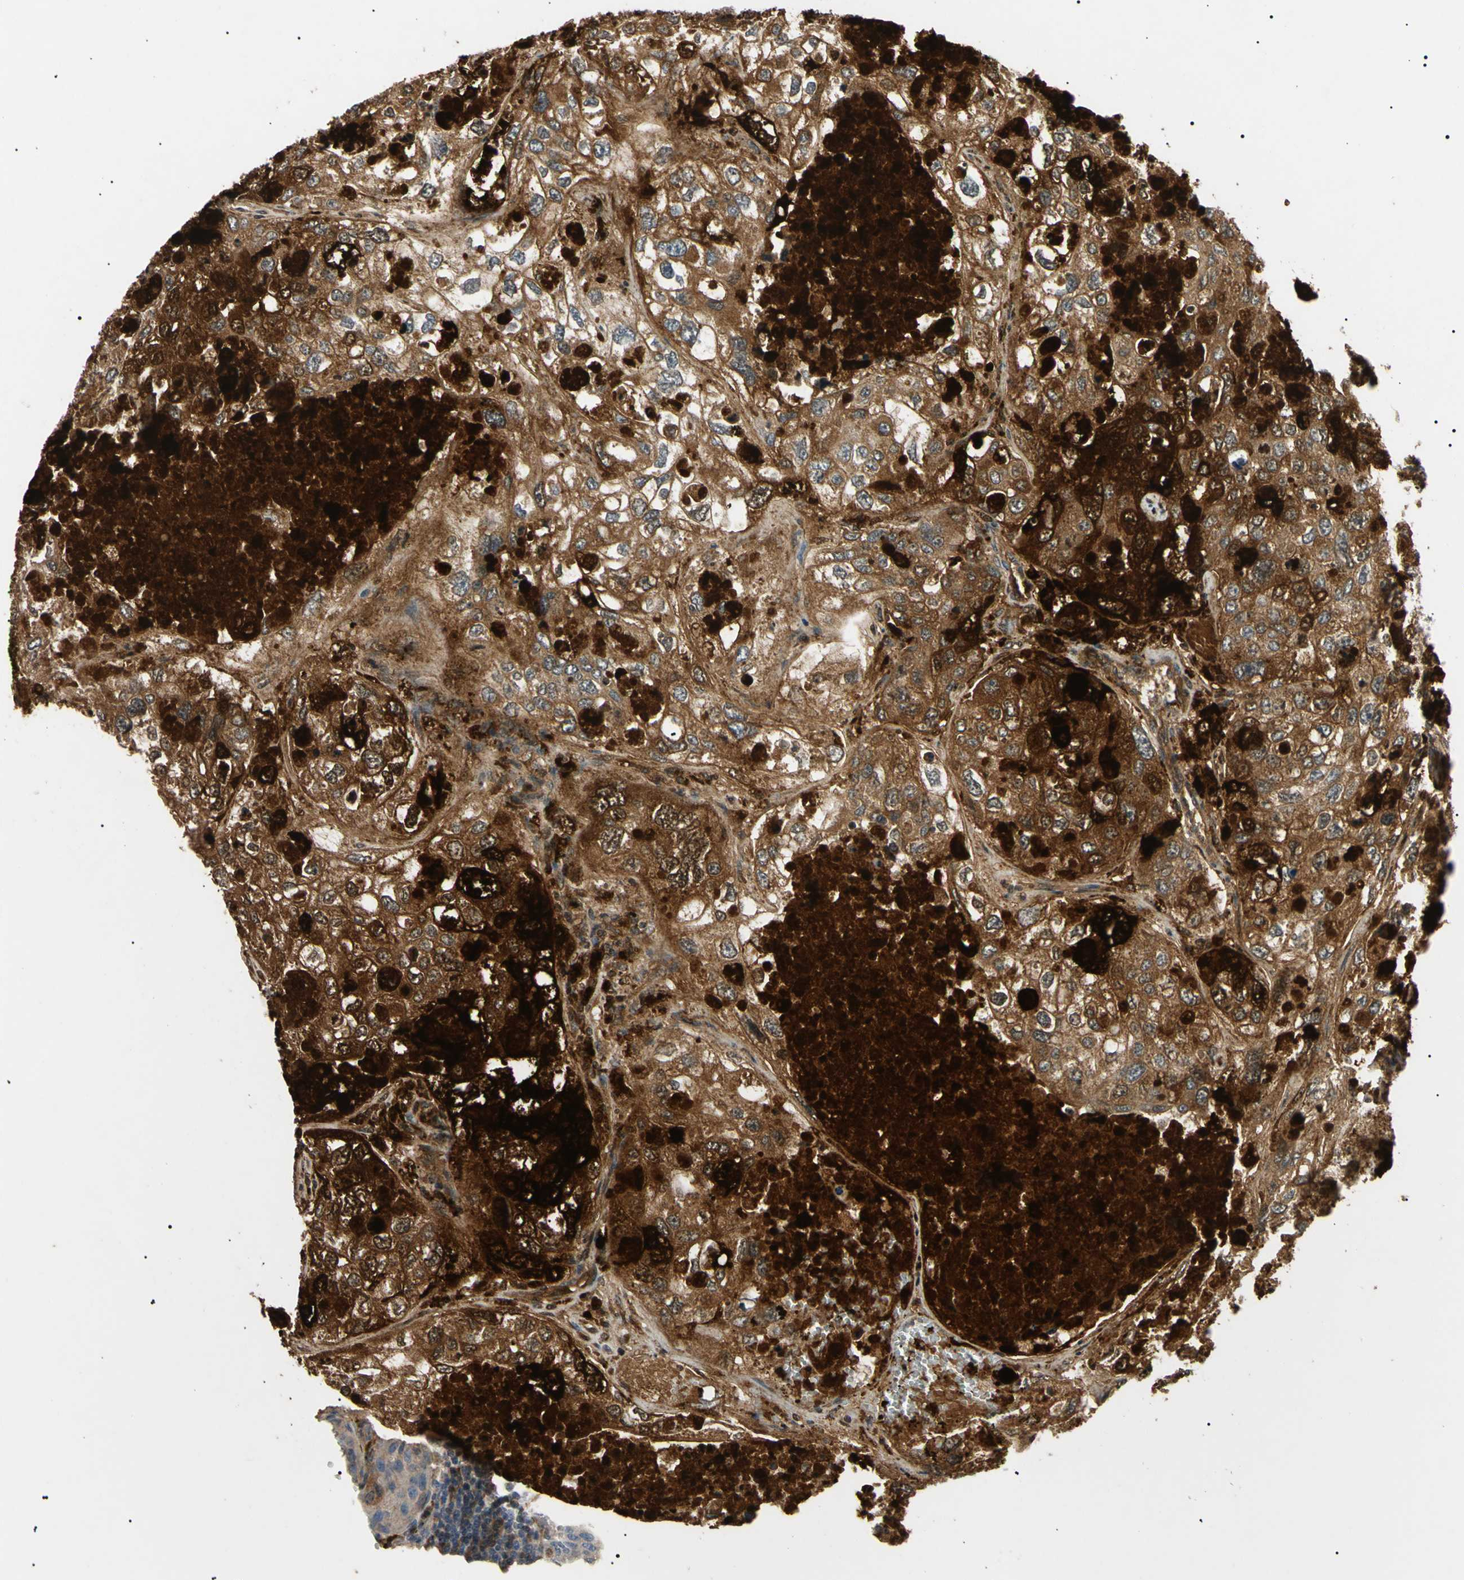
{"staining": {"intensity": "strong", "quantity": "25%-75%", "location": "cytoplasmic/membranous"}, "tissue": "urothelial cancer", "cell_type": "Tumor cells", "image_type": "cancer", "snomed": [{"axis": "morphology", "description": "Urothelial carcinoma, High grade"}, {"axis": "topography", "description": "Lymph node"}, {"axis": "topography", "description": "Urinary bladder"}], "caption": "A photomicrograph of urothelial carcinoma (high-grade) stained for a protein shows strong cytoplasmic/membranous brown staining in tumor cells.", "gene": "CGB3", "patient": {"sex": "male", "age": 51}}